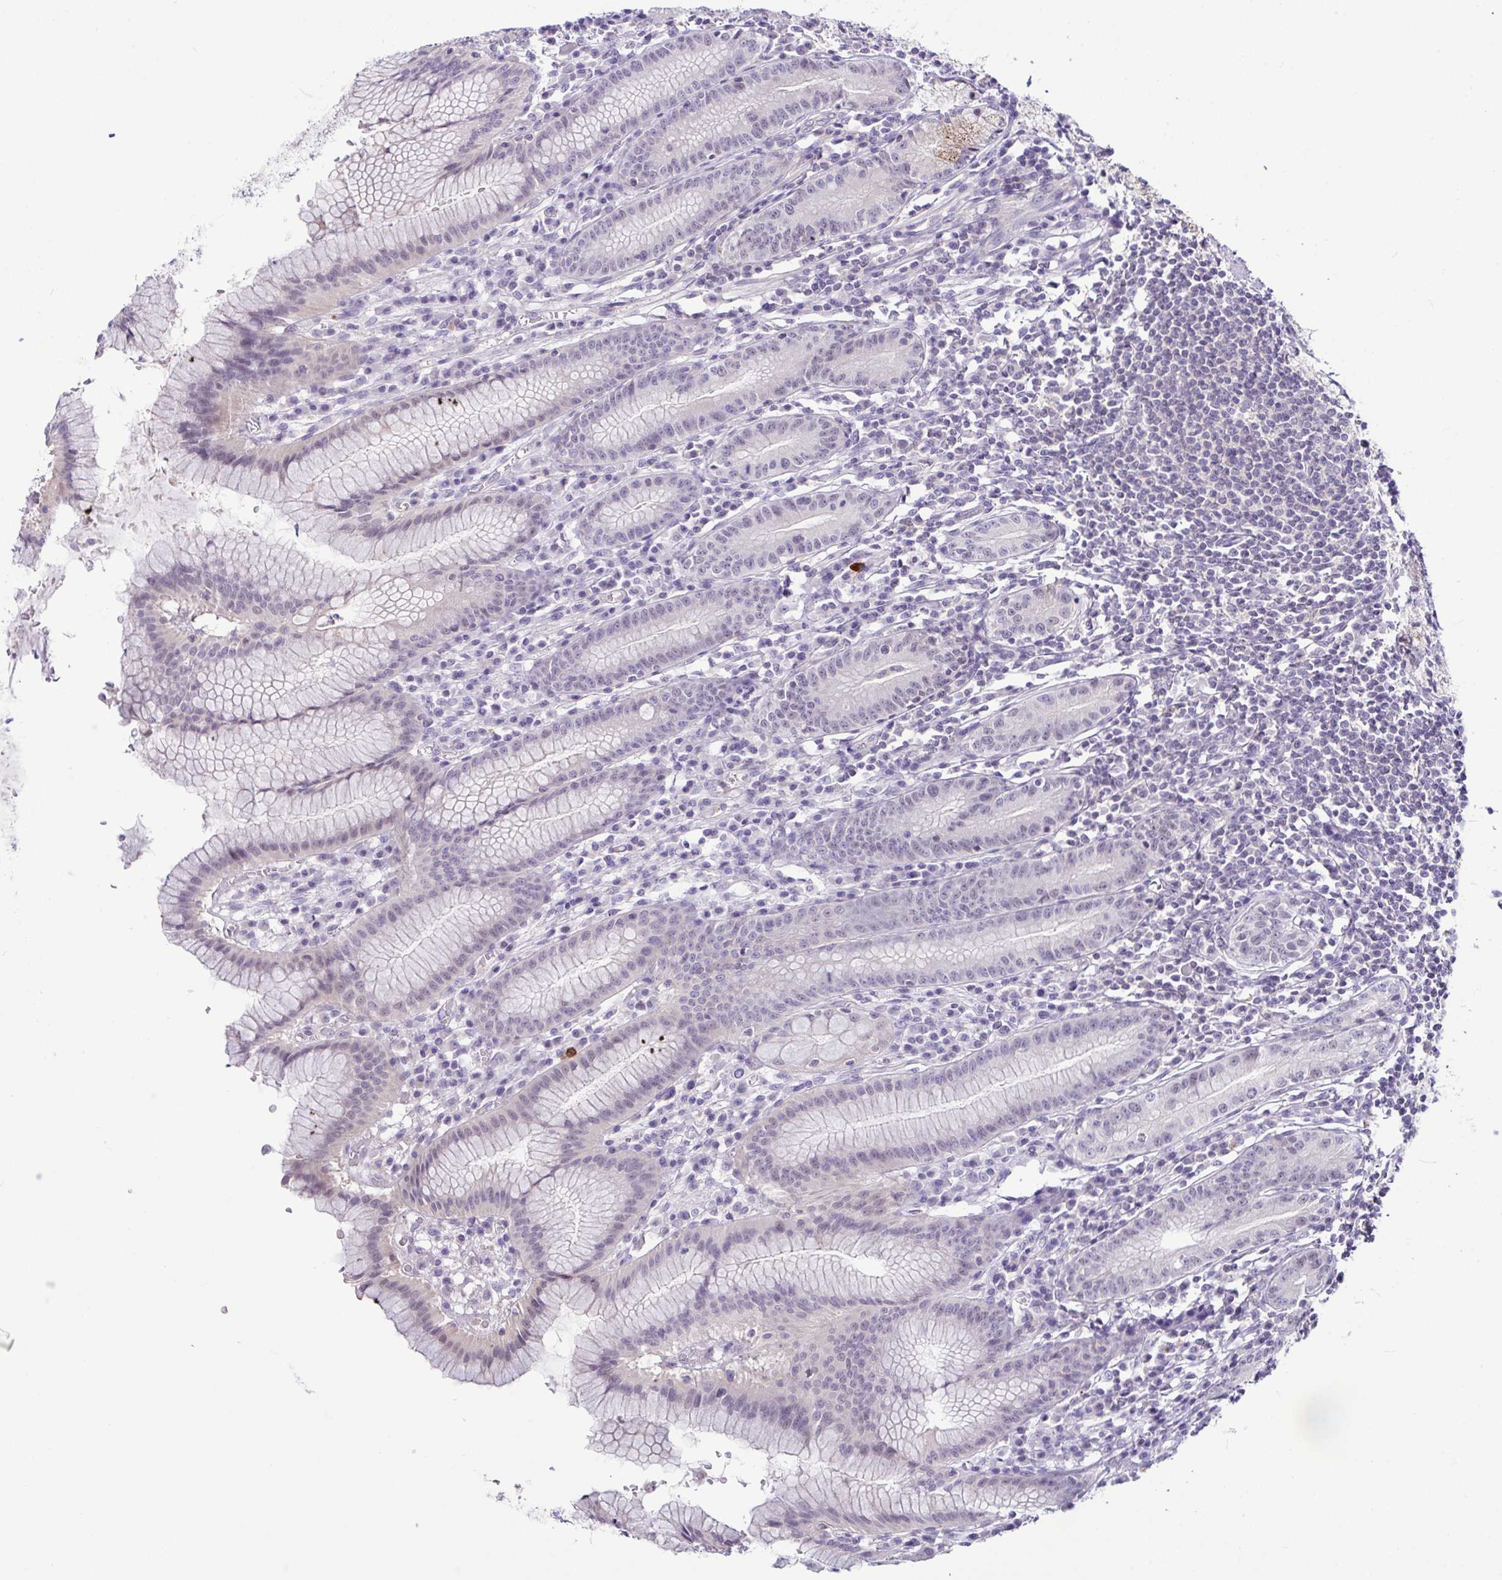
{"staining": {"intensity": "weak", "quantity": "<25%", "location": "cytoplasmic/membranous,nuclear"}, "tissue": "stomach", "cell_type": "Glandular cells", "image_type": "normal", "snomed": [{"axis": "morphology", "description": "Normal tissue, NOS"}, {"axis": "topography", "description": "Stomach"}], "caption": "Micrograph shows no protein positivity in glandular cells of benign stomach.", "gene": "D2HGDH", "patient": {"sex": "male", "age": 55}}